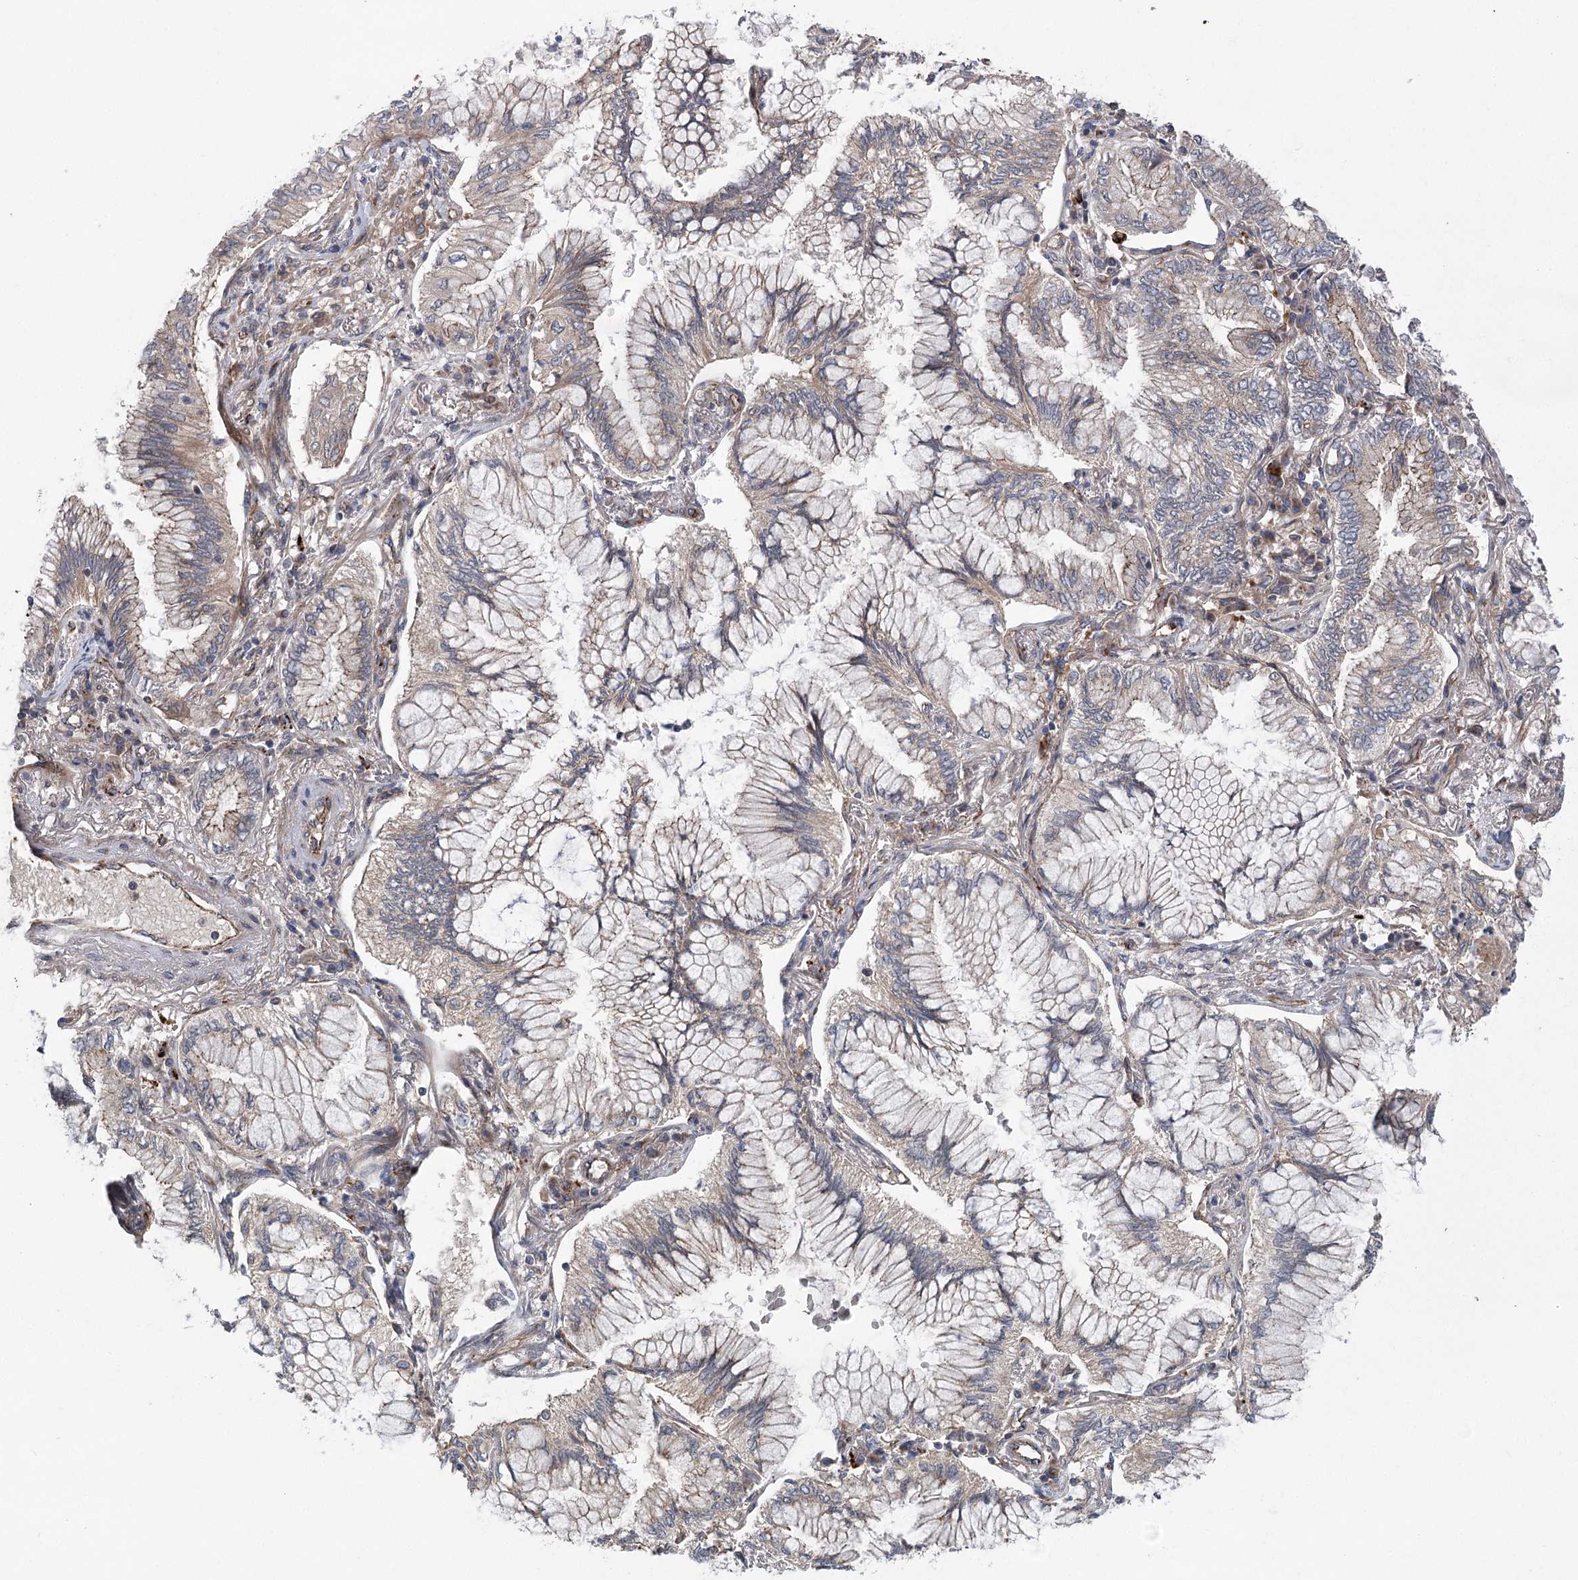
{"staining": {"intensity": "weak", "quantity": "<25%", "location": "cytoplasmic/membranous"}, "tissue": "lung cancer", "cell_type": "Tumor cells", "image_type": "cancer", "snomed": [{"axis": "morphology", "description": "Adenocarcinoma, NOS"}, {"axis": "topography", "description": "Lung"}], "caption": "The photomicrograph exhibits no significant positivity in tumor cells of lung adenocarcinoma.", "gene": "METTL24", "patient": {"sex": "female", "age": 70}}